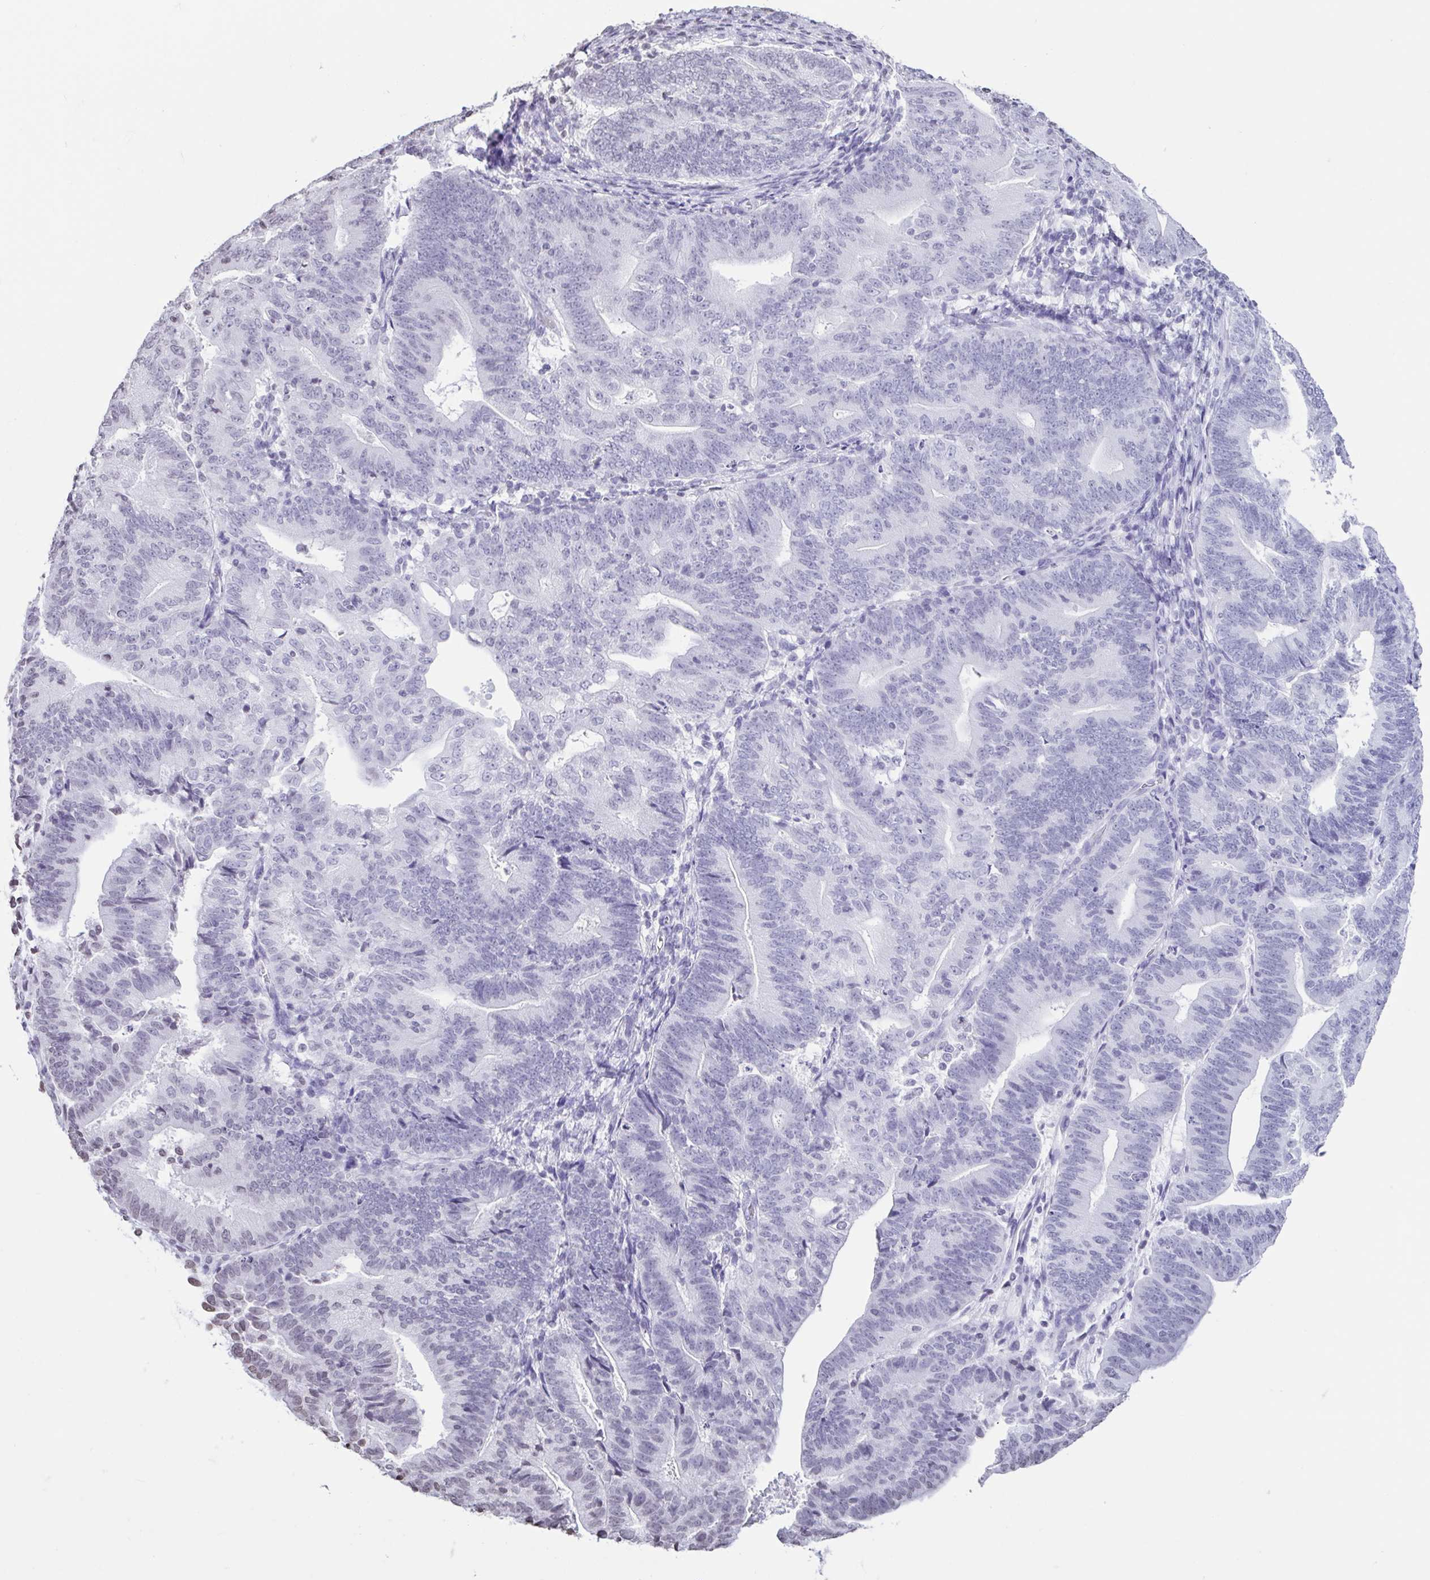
{"staining": {"intensity": "negative", "quantity": "none", "location": "none"}, "tissue": "endometrial cancer", "cell_type": "Tumor cells", "image_type": "cancer", "snomed": [{"axis": "morphology", "description": "Adenocarcinoma, NOS"}, {"axis": "topography", "description": "Endometrium"}], "caption": "Immunohistochemistry (IHC) micrograph of neoplastic tissue: human adenocarcinoma (endometrial) stained with DAB (3,3'-diaminobenzidine) displays no significant protein expression in tumor cells.", "gene": "VCY1B", "patient": {"sex": "female", "age": 70}}